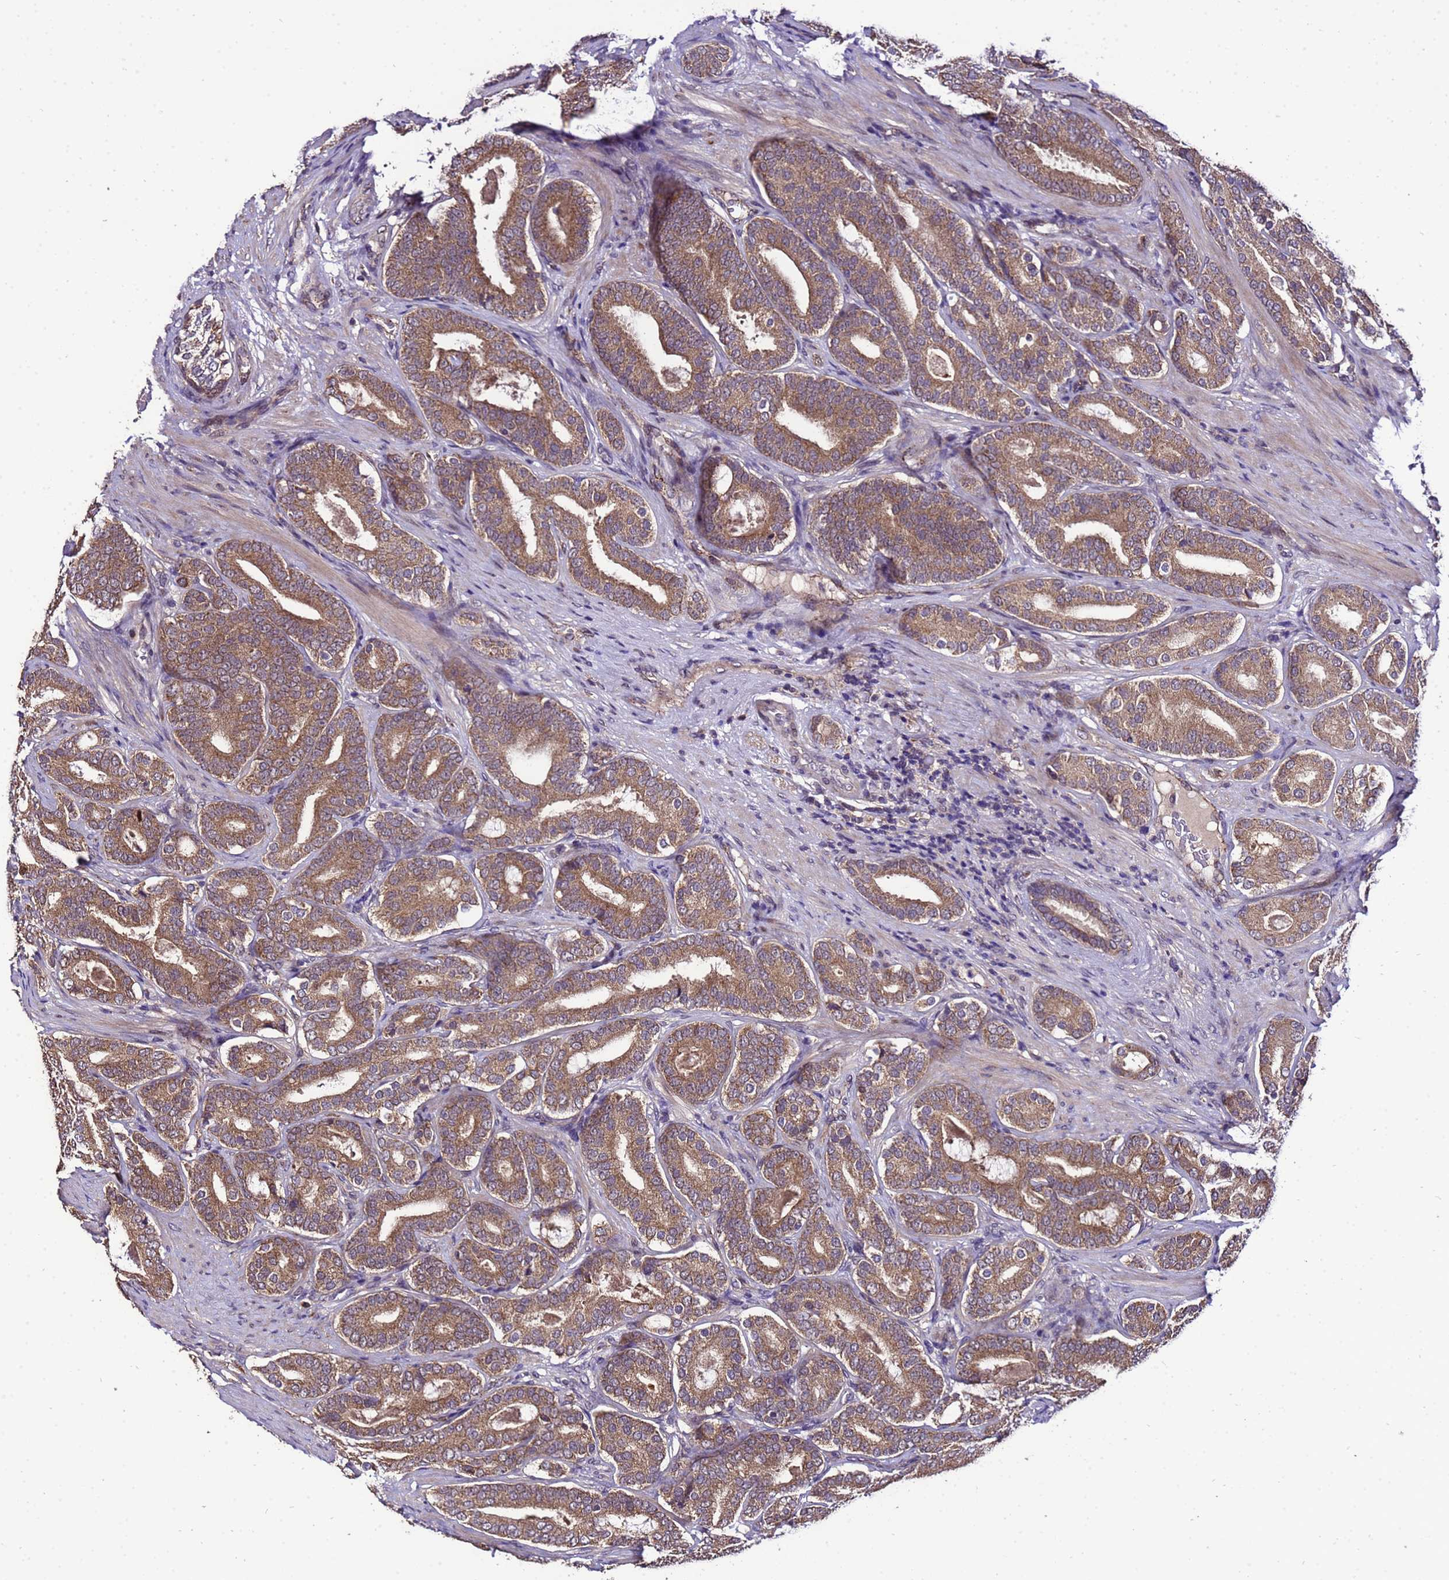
{"staining": {"intensity": "moderate", "quantity": ">75%", "location": "cytoplasmic/membranous"}, "tissue": "prostate cancer", "cell_type": "Tumor cells", "image_type": "cancer", "snomed": [{"axis": "morphology", "description": "Adenocarcinoma, High grade"}, {"axis": "topography", "description": "Prostate"}], "caption": "Protein staining shows moderate cytoplasmic/membranous expression in about >75% of tumor cells in prostate cancer (high-grade adenocarcinoma).", "gene": "ZNF329", "patient": {"sex": "male", "age": 60}}